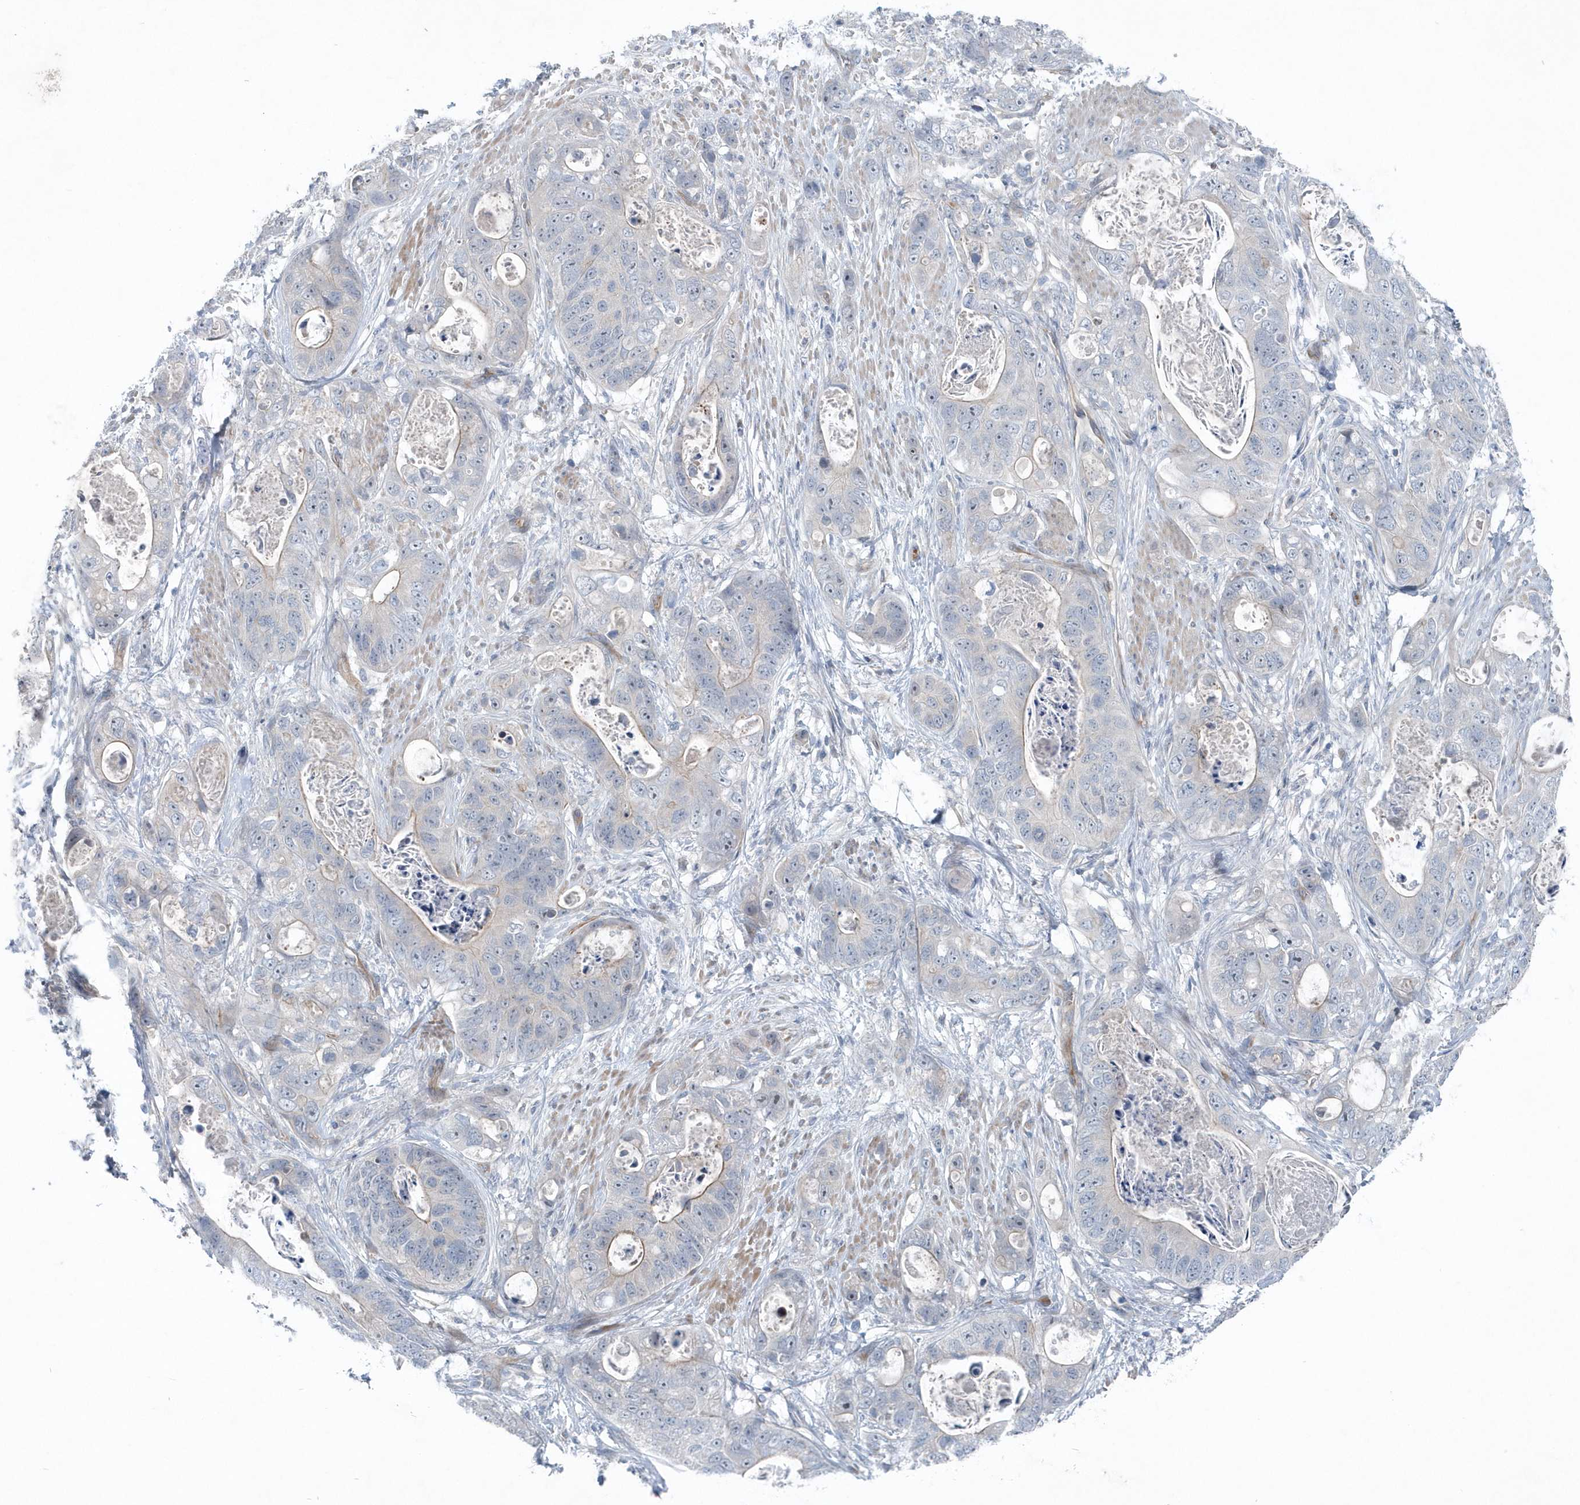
{"staining": {"intensity": "negative", "quantity": "none", "location": "none"}, "tissue": "stomach cancer", "cell_type": "Tumor cells", "image_type": "cancer", "snomed": [{"axis": "morphology", "description": "Adenocarcinoma, NOS"}, {"axis": "topography", "description": "Stomach"}], "caption": "Immunohistochemistry of stomach cancer (adenocarcinoma) demonstrates no expression in tumor cells.", "gene": "MCC", "patient": {"sex": "female", "age": 89}}